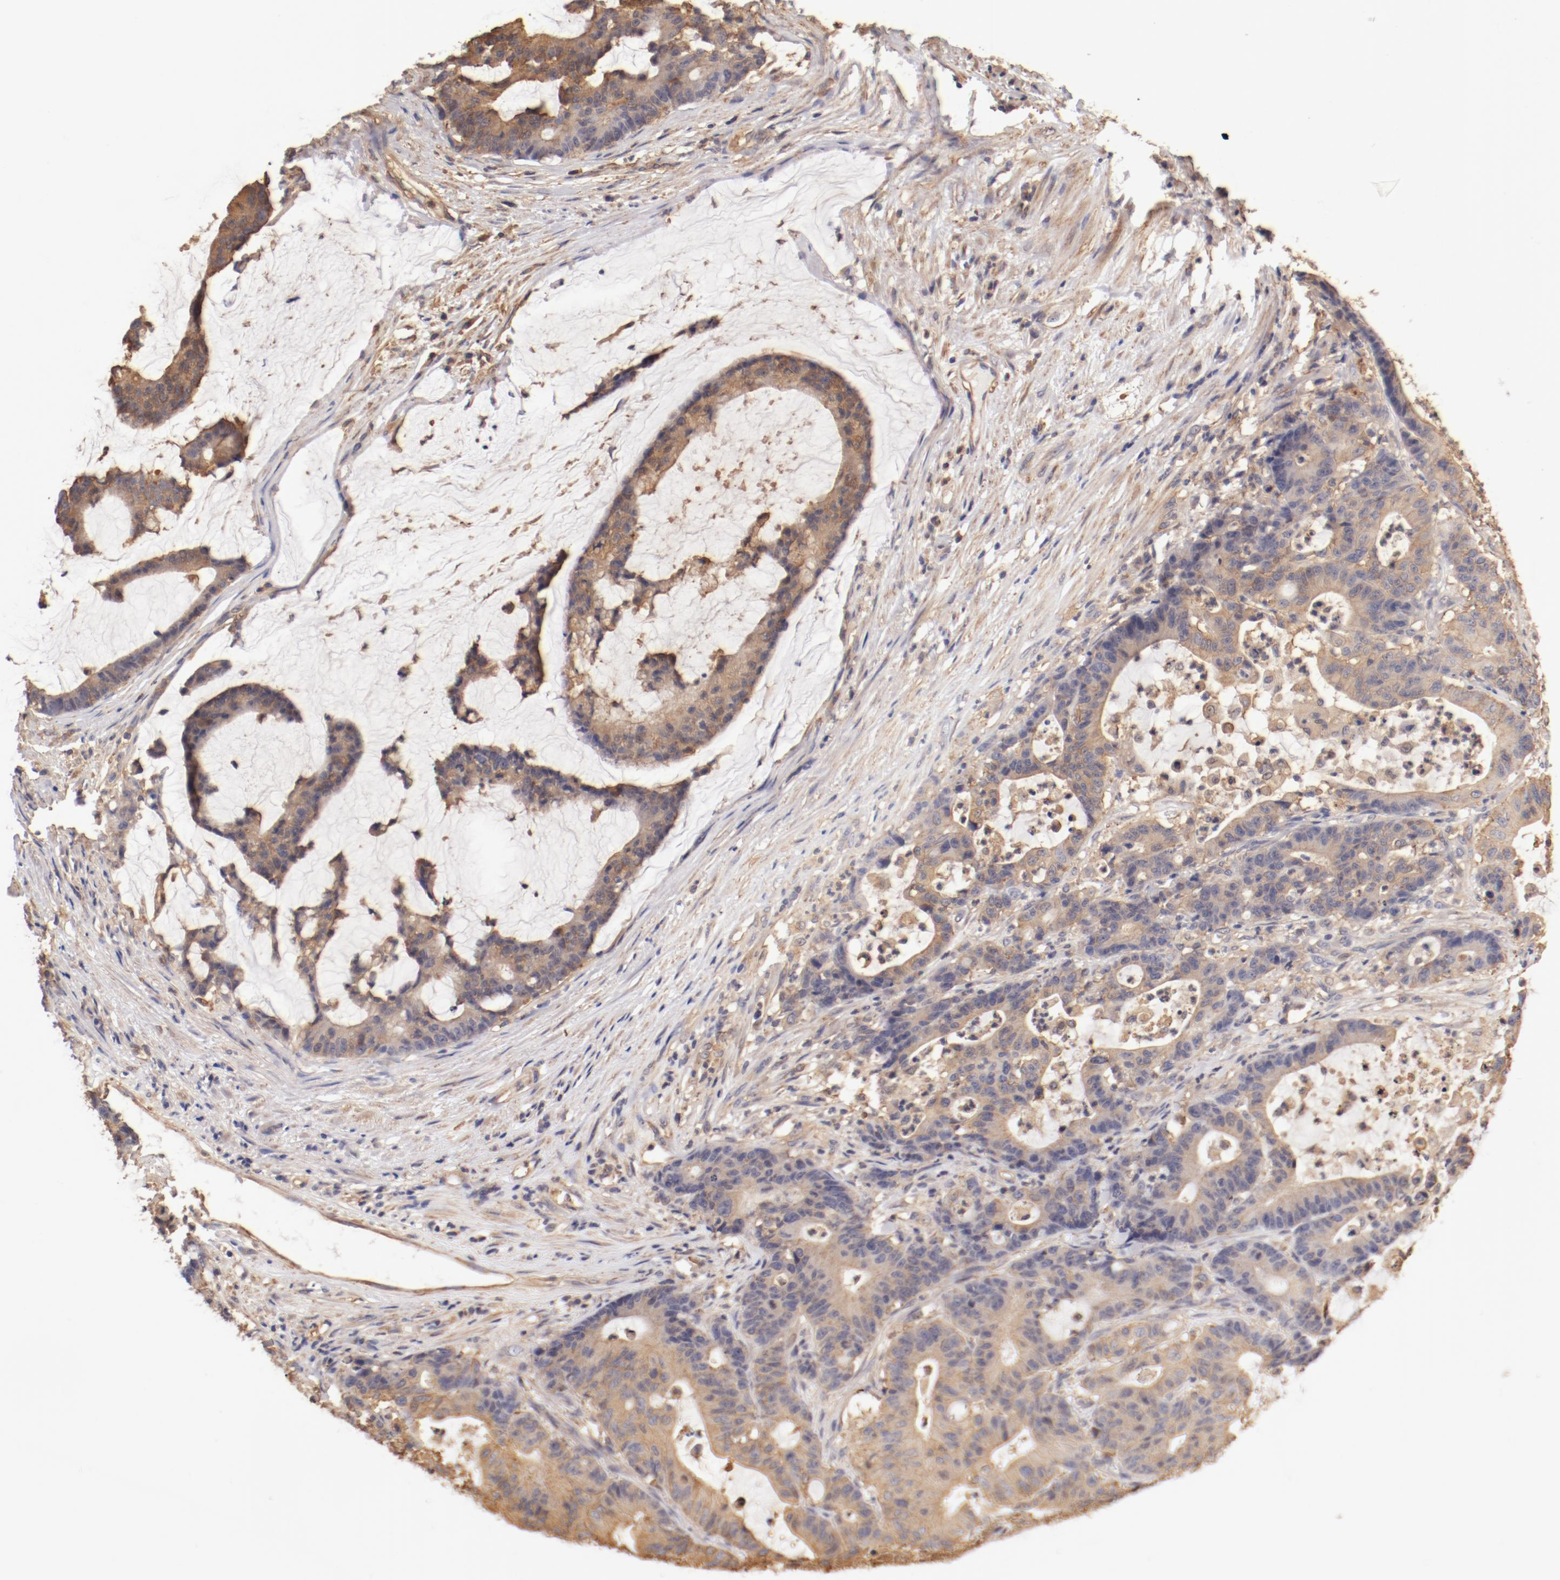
{"staining": {"intensity": "moderate", "quantity": "25%-75%", "location": "cytoplasmic/membranous"}, "tissue": "colorectal cancer", "cell_type": "Tumor cells", "image_type": "cancer", "snomed": [{"axis": "morphology", "description": "Adenocarcinoma, NOS"}, {"axis": "topography", "description": "Colon"}], "caption": "Tumor cells exhibit medium levels of moderate cytoplasmic/membranous expression in about 25%-75% of cells in adenocarcinoma (colorectal).", "gene": "FCMR", "patient": {"sex": "female", "age": 84}}